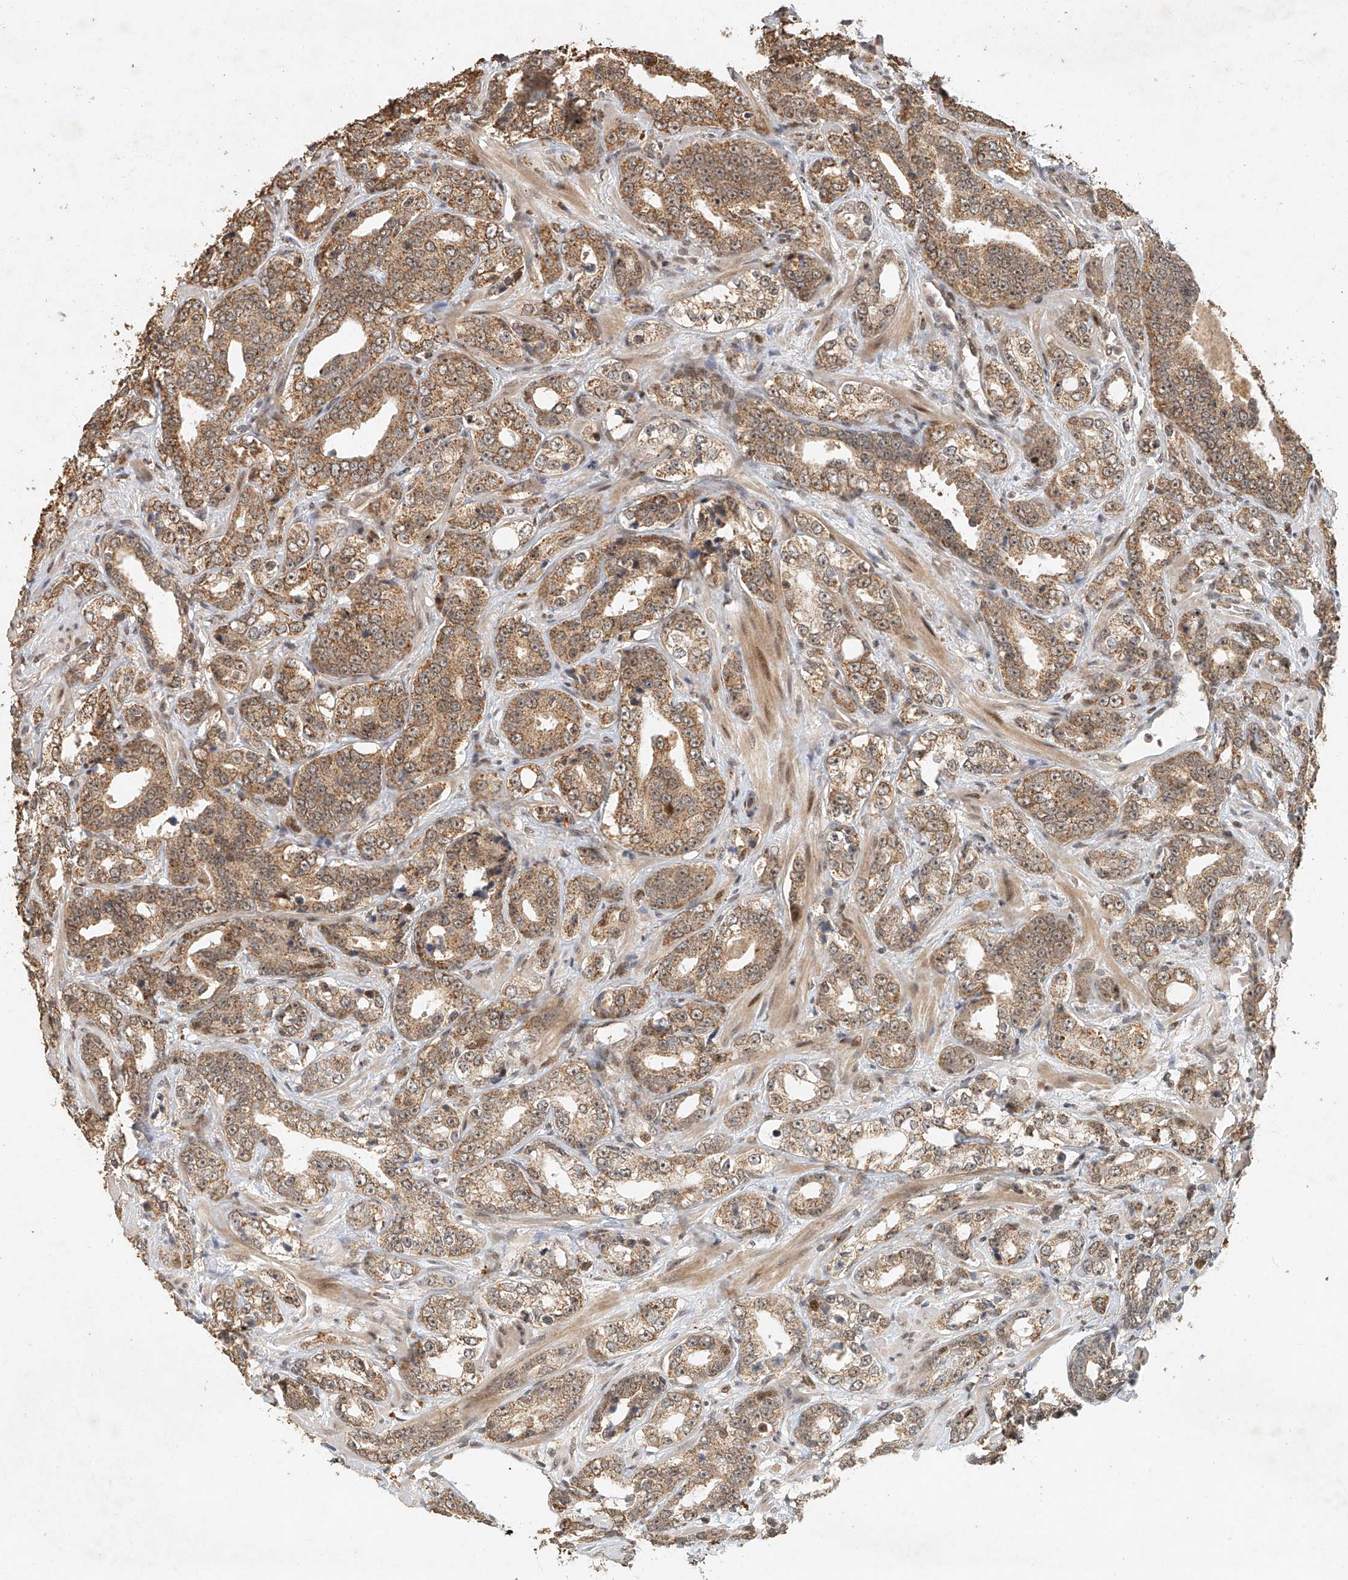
{"staining": {"intensity": "moderate", "quantity": ">75%", "location": "cytoplasmic/membranous,nuclear"}, "tissue": "prostate cancer", "cell_type": "Tumor cells", "image_type": "cancer", "snomed": [{"axis": "morphology", "description": "Adenocarcinoma, High grade"}, {"axis": "topography", "description": "Prostate"}], "caption": "A brown stain shows moderate cytoplasmic/membranous and nuclear staining of a protein in human prostate cancer (high-grade adenocarcinoma) tumor cells. (DAB (3,3'-diaminobenzidine) IHC with brightfield microscopy, high magnification).", "gene": "CXorf58", "patient": {"sex": "male", "age": 62}}